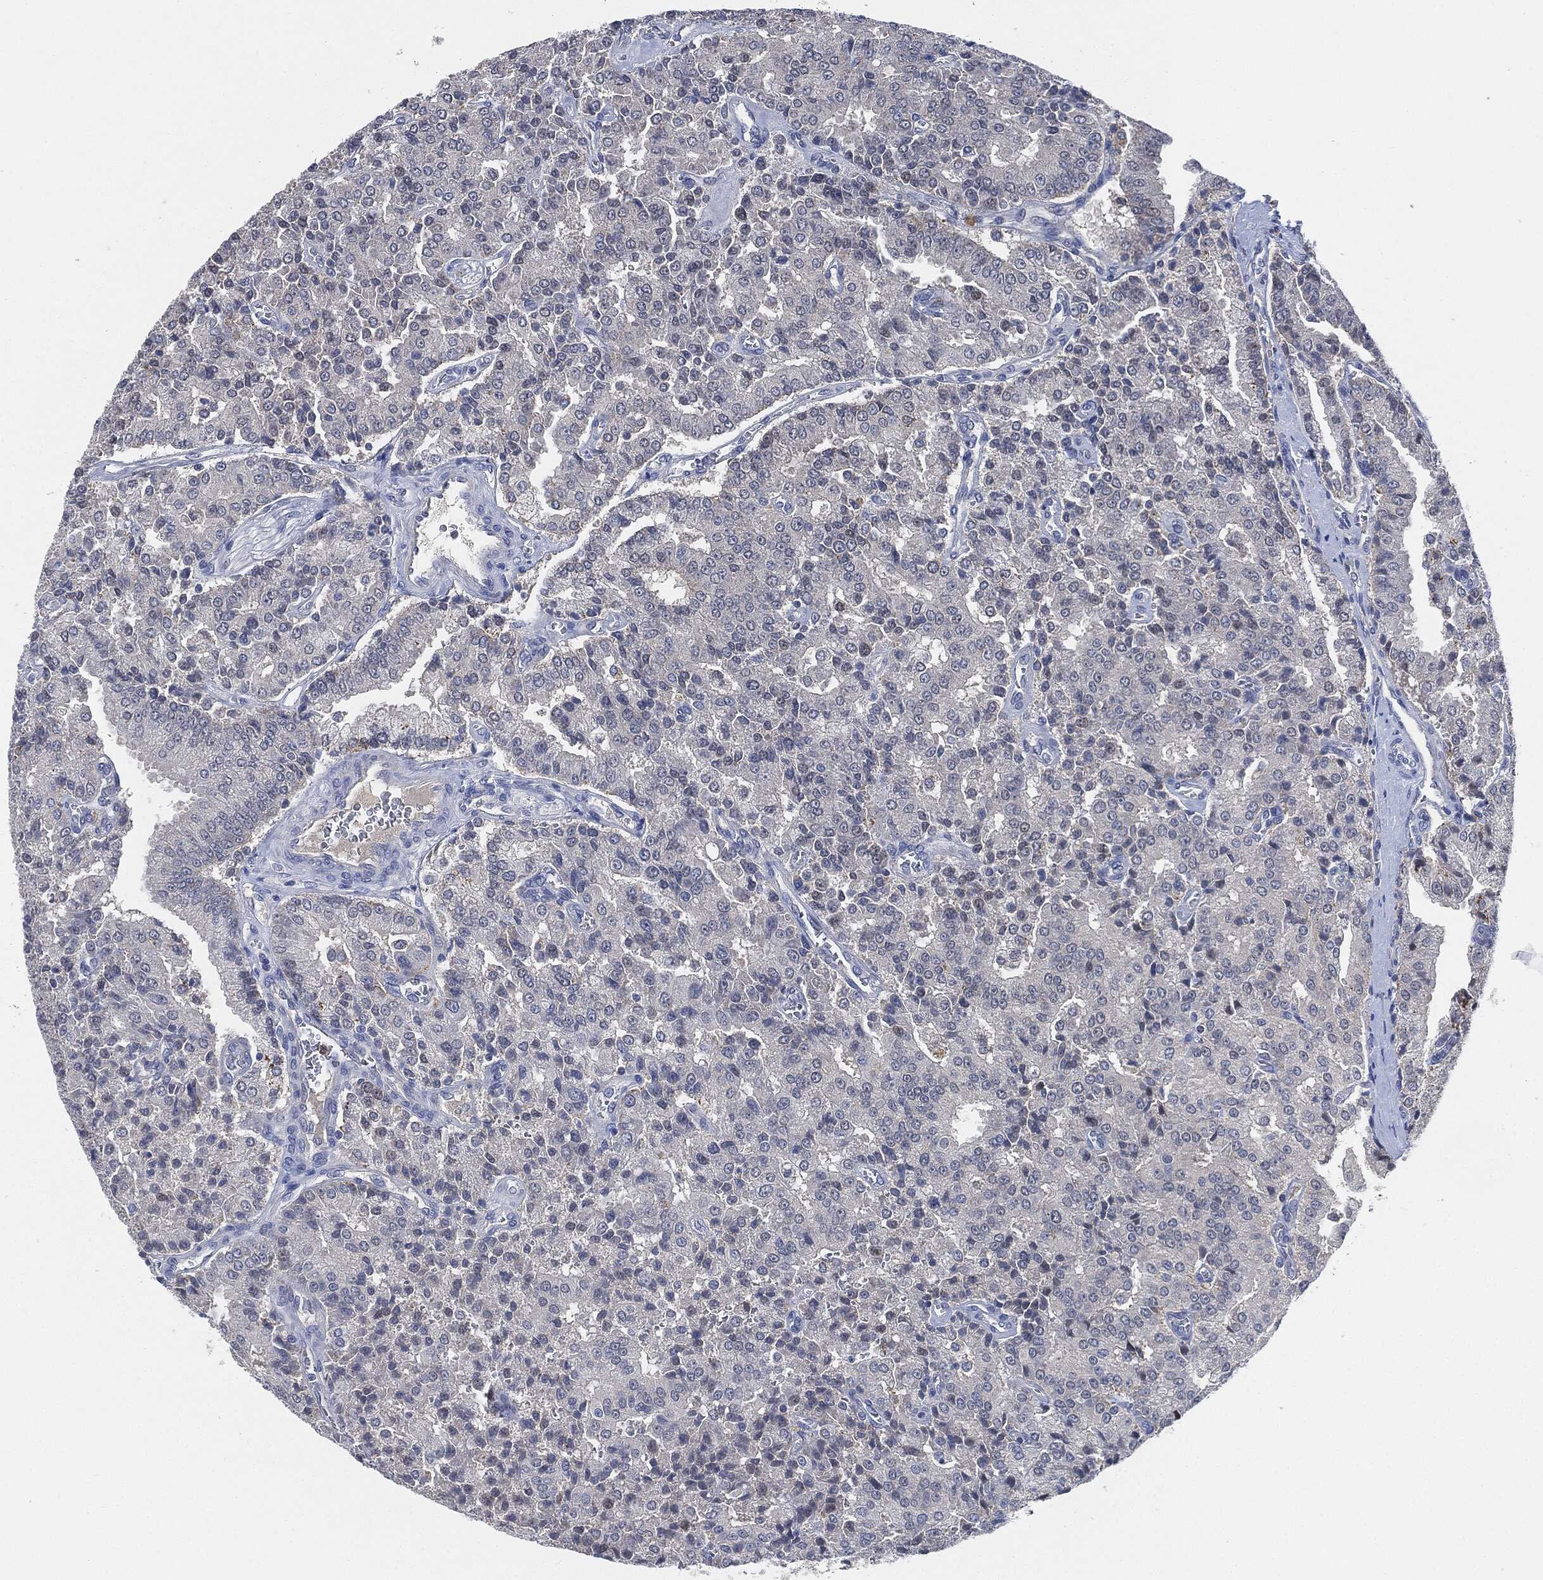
{"staining": {"intensity": "negative", "quantity": "none", "location": "none"}, "tissue": "prostate cancer", "cell_type": "Tumor cells", "image_type": "cancer", "snomed": [{"axis": "morphology", "description": "Adenocarcinoma, NOS"}, {"axis": "topography", "description": "Prostate and seminal vesicle, NOS"}, {"axis": "topography", "description": "Prostate"}], "caption": "Tumor cells are negative for brown protein staining in prostate cancer (adenocarcinoma).", "gene": "VSIG4", "patient": {"sex": "male", "age": 67}}